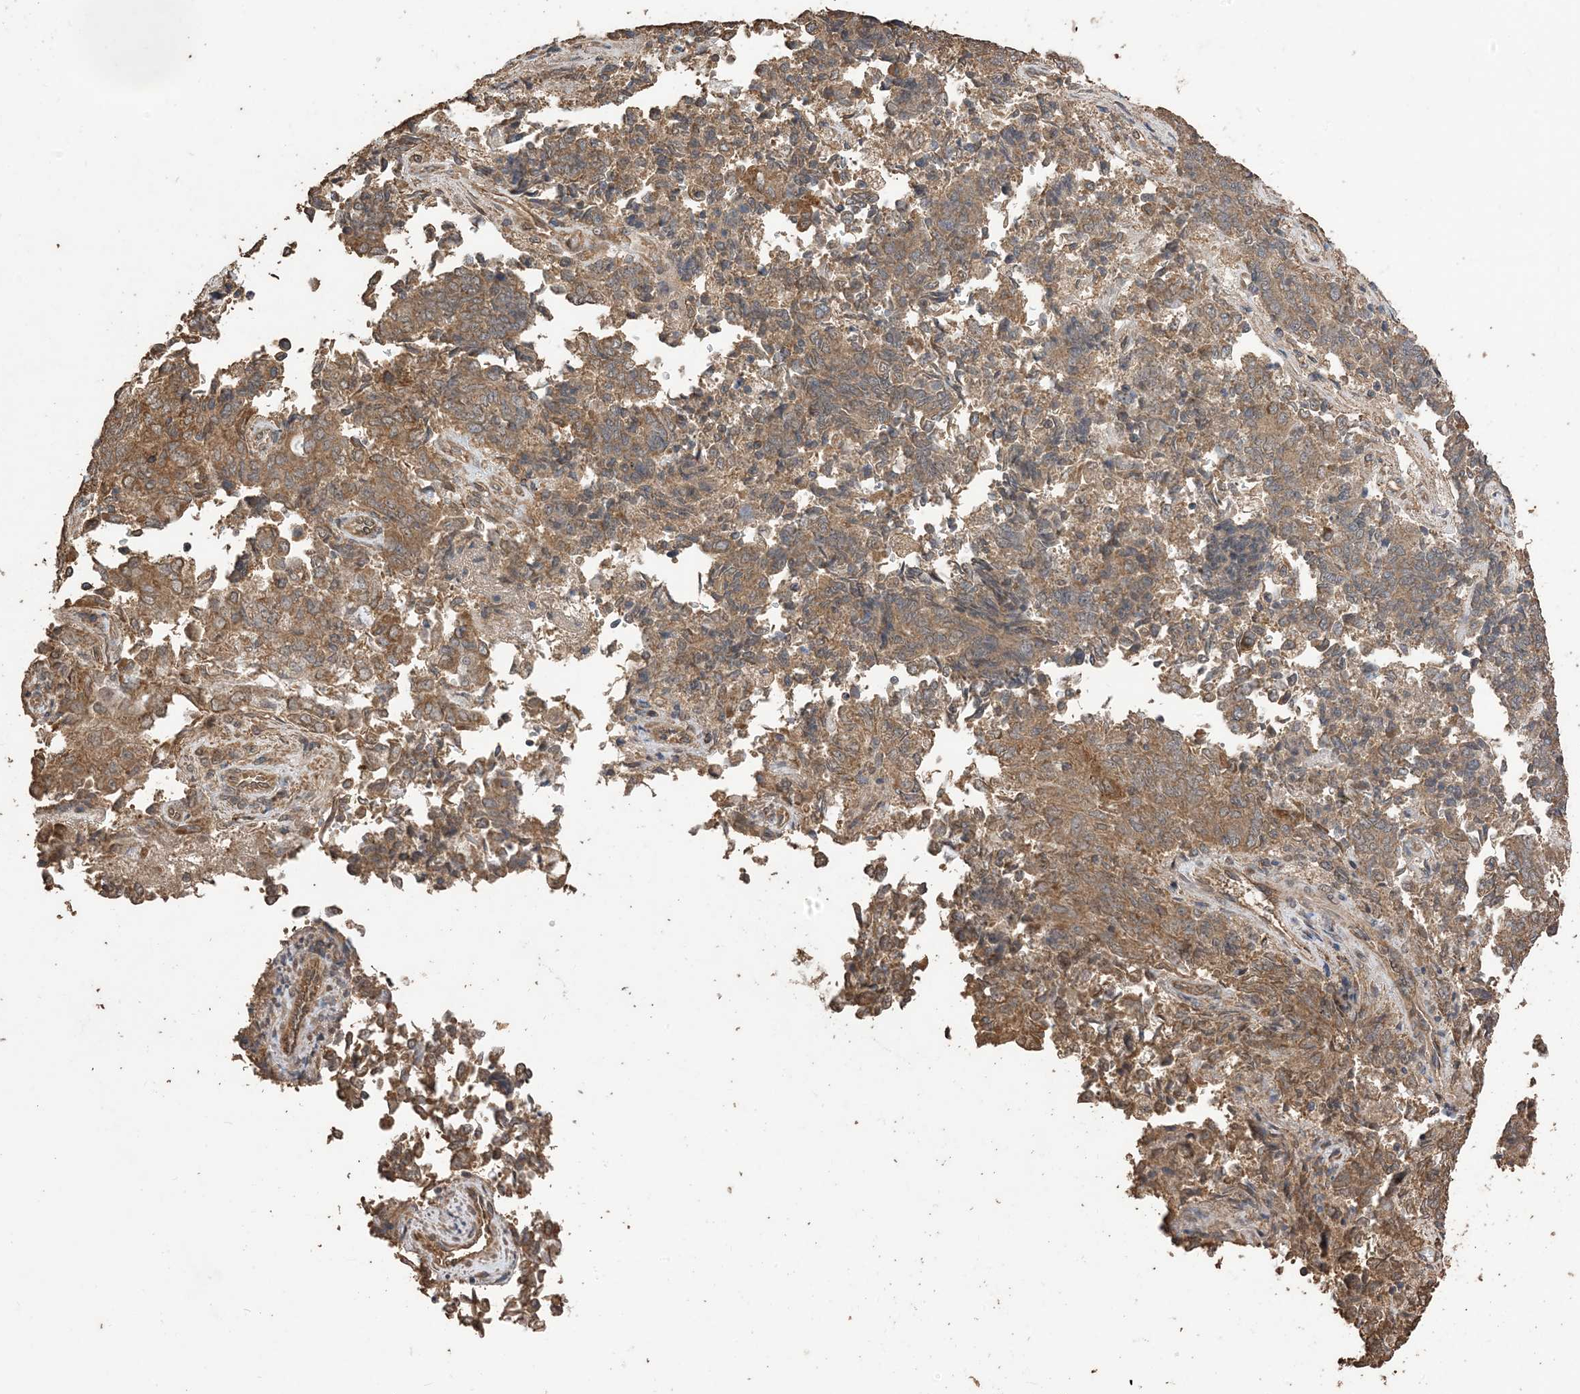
{"staining": {"intensity": "moderate", "quantity": ">75%", "location": "cytoplasmic/membranous"}, "tissue": "endometrial cancer", "cell_type": "Tumor cells", "image_type": "cancer", "snomed": [{"axis": "morphology", "description": "Adenocarcinoma, NOS"}, {"axis": "topography", "description": "Endometrium"}], "caption": "Immunohistochemical staining of endometrial cancer shows moderate cytoplasmic/membranous protein positivity in about >75% of tumor cells.", "gene": "ZKSCAN5", "patient": {"sex": "female", "age": 80}}